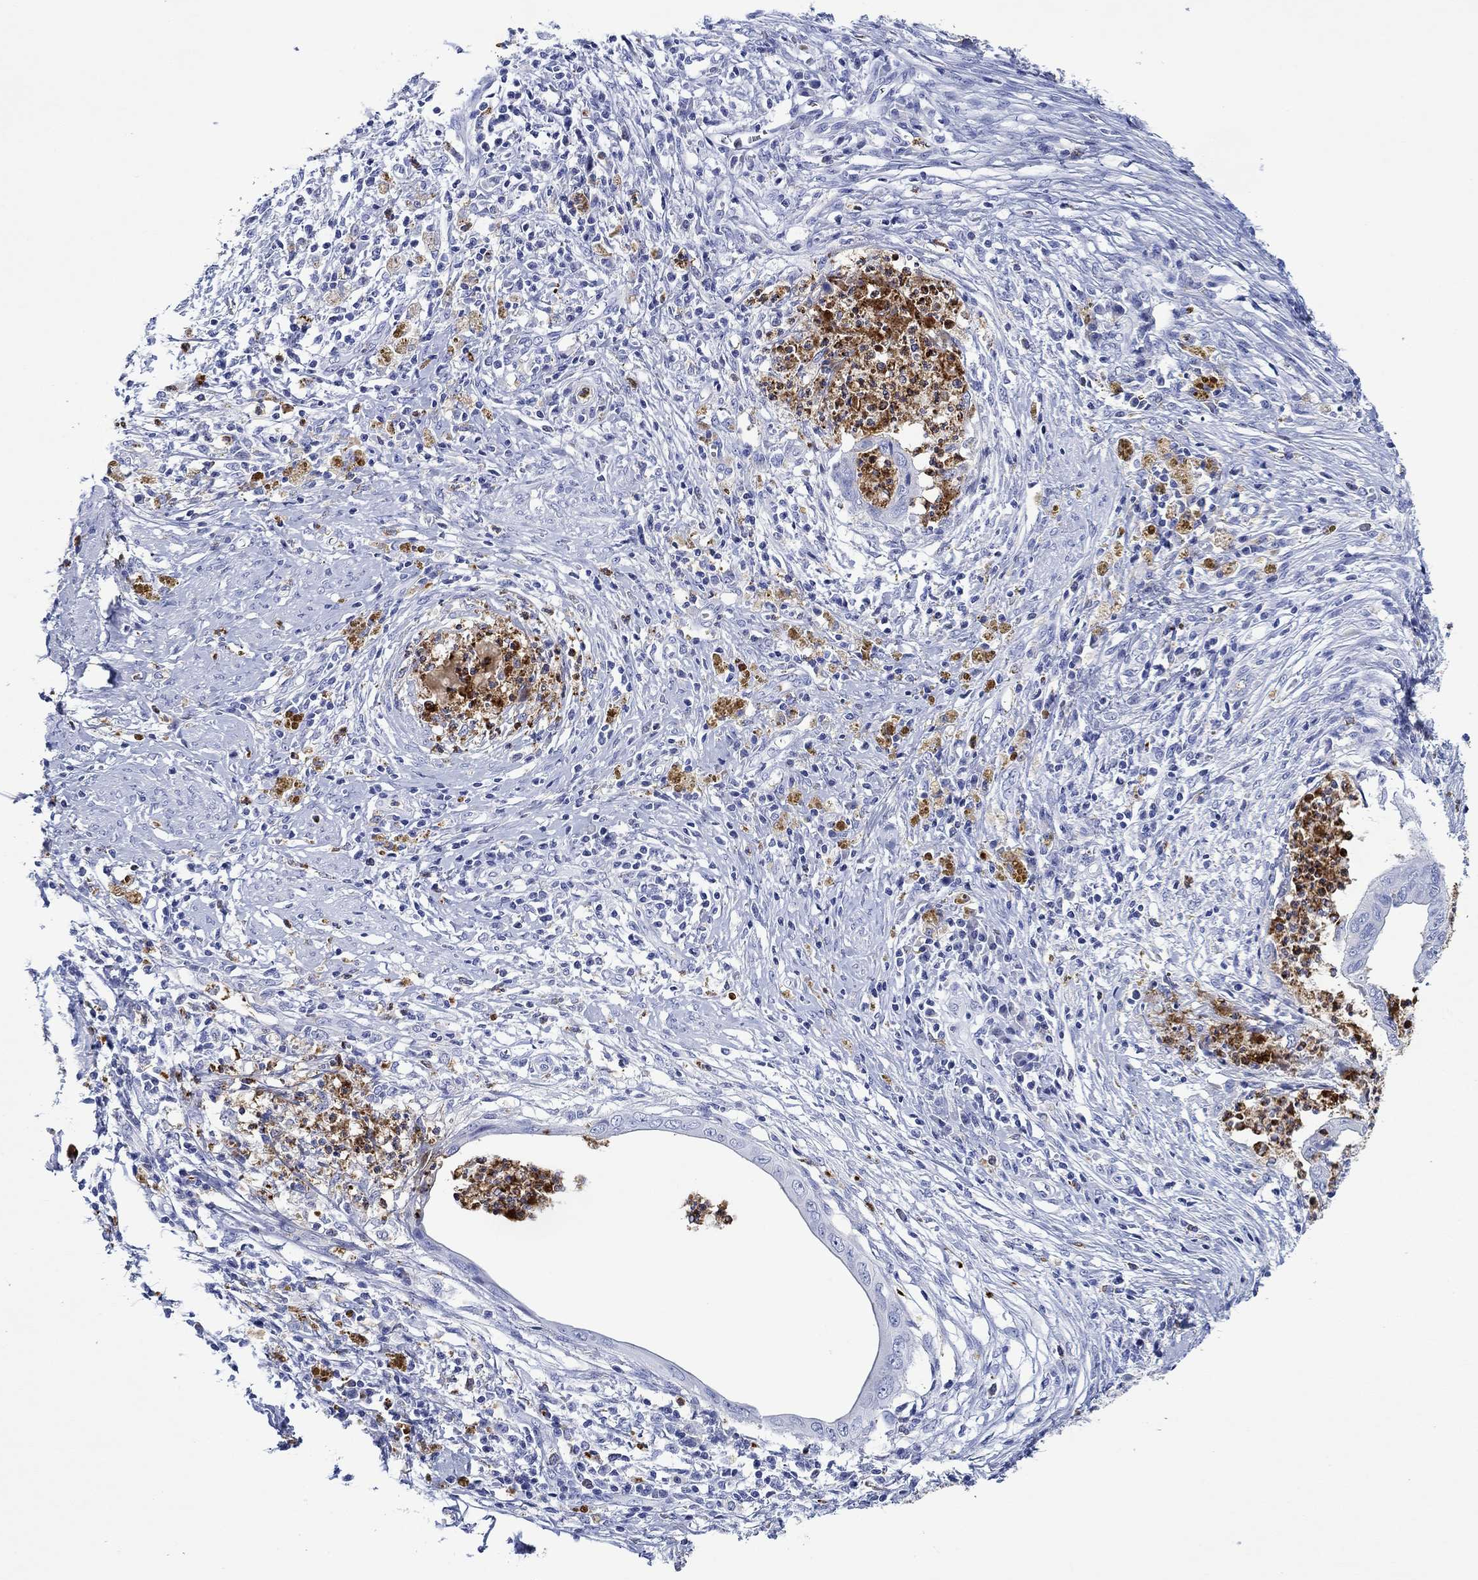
{"staining": {"intensity": "negative", "quantity": "none", "location": "none"}, "tissue": "cervical cancer", "cell_type": "Tumor cells", "image_type": "cancer", "snomed": [{"axis": "morphology", "description": "Adenocarcinoma, NOS"}, {"axis": "topography", "description": "Cervix"}], "caption": "Immunohistochemical staining of cervical adenocarcinoma demonstrates no significant staining in tumor cells.", "gene": "EPX", "patient": {"sex": "female", "age": 42}}